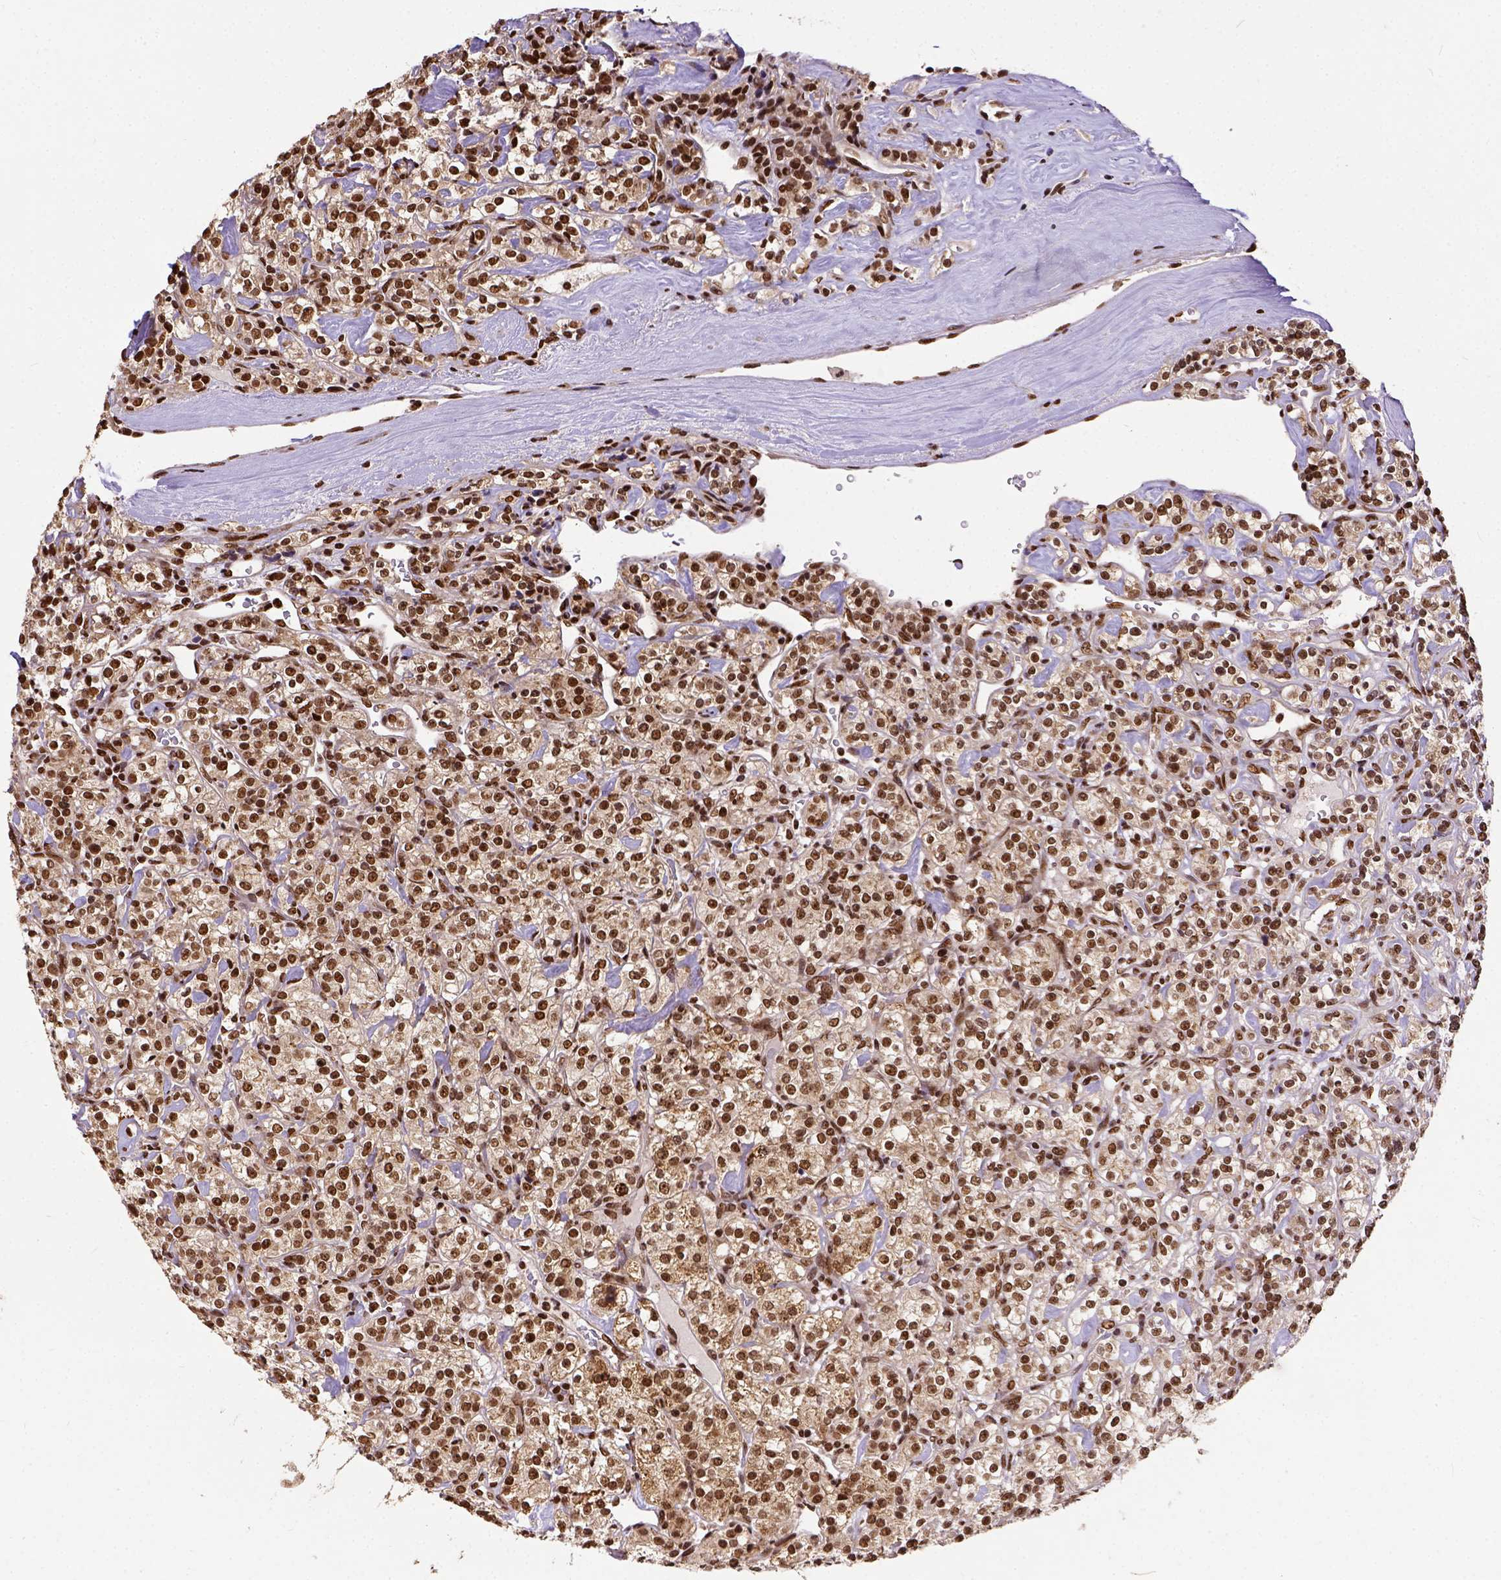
{"staining": {"intensity": "moderate", "quantity": ">75%", "location": "nuclear"}, "tissue": "renal cancer", "cell_type": "Tumor cells", "image_type": "cancer", "snomed": [{"axis": "morphology", "description": "Adenocarcinoma, NOS"}, {"axis": "topography", "description": "Kidney"}], "caption": "Protein expression by IHC exhibits moderate nuclear expression in about >75% of tumor cells in adenocarcinoma (renal).", "gene": "NACC1", "patient": {"sex": "male", "age": 77}}